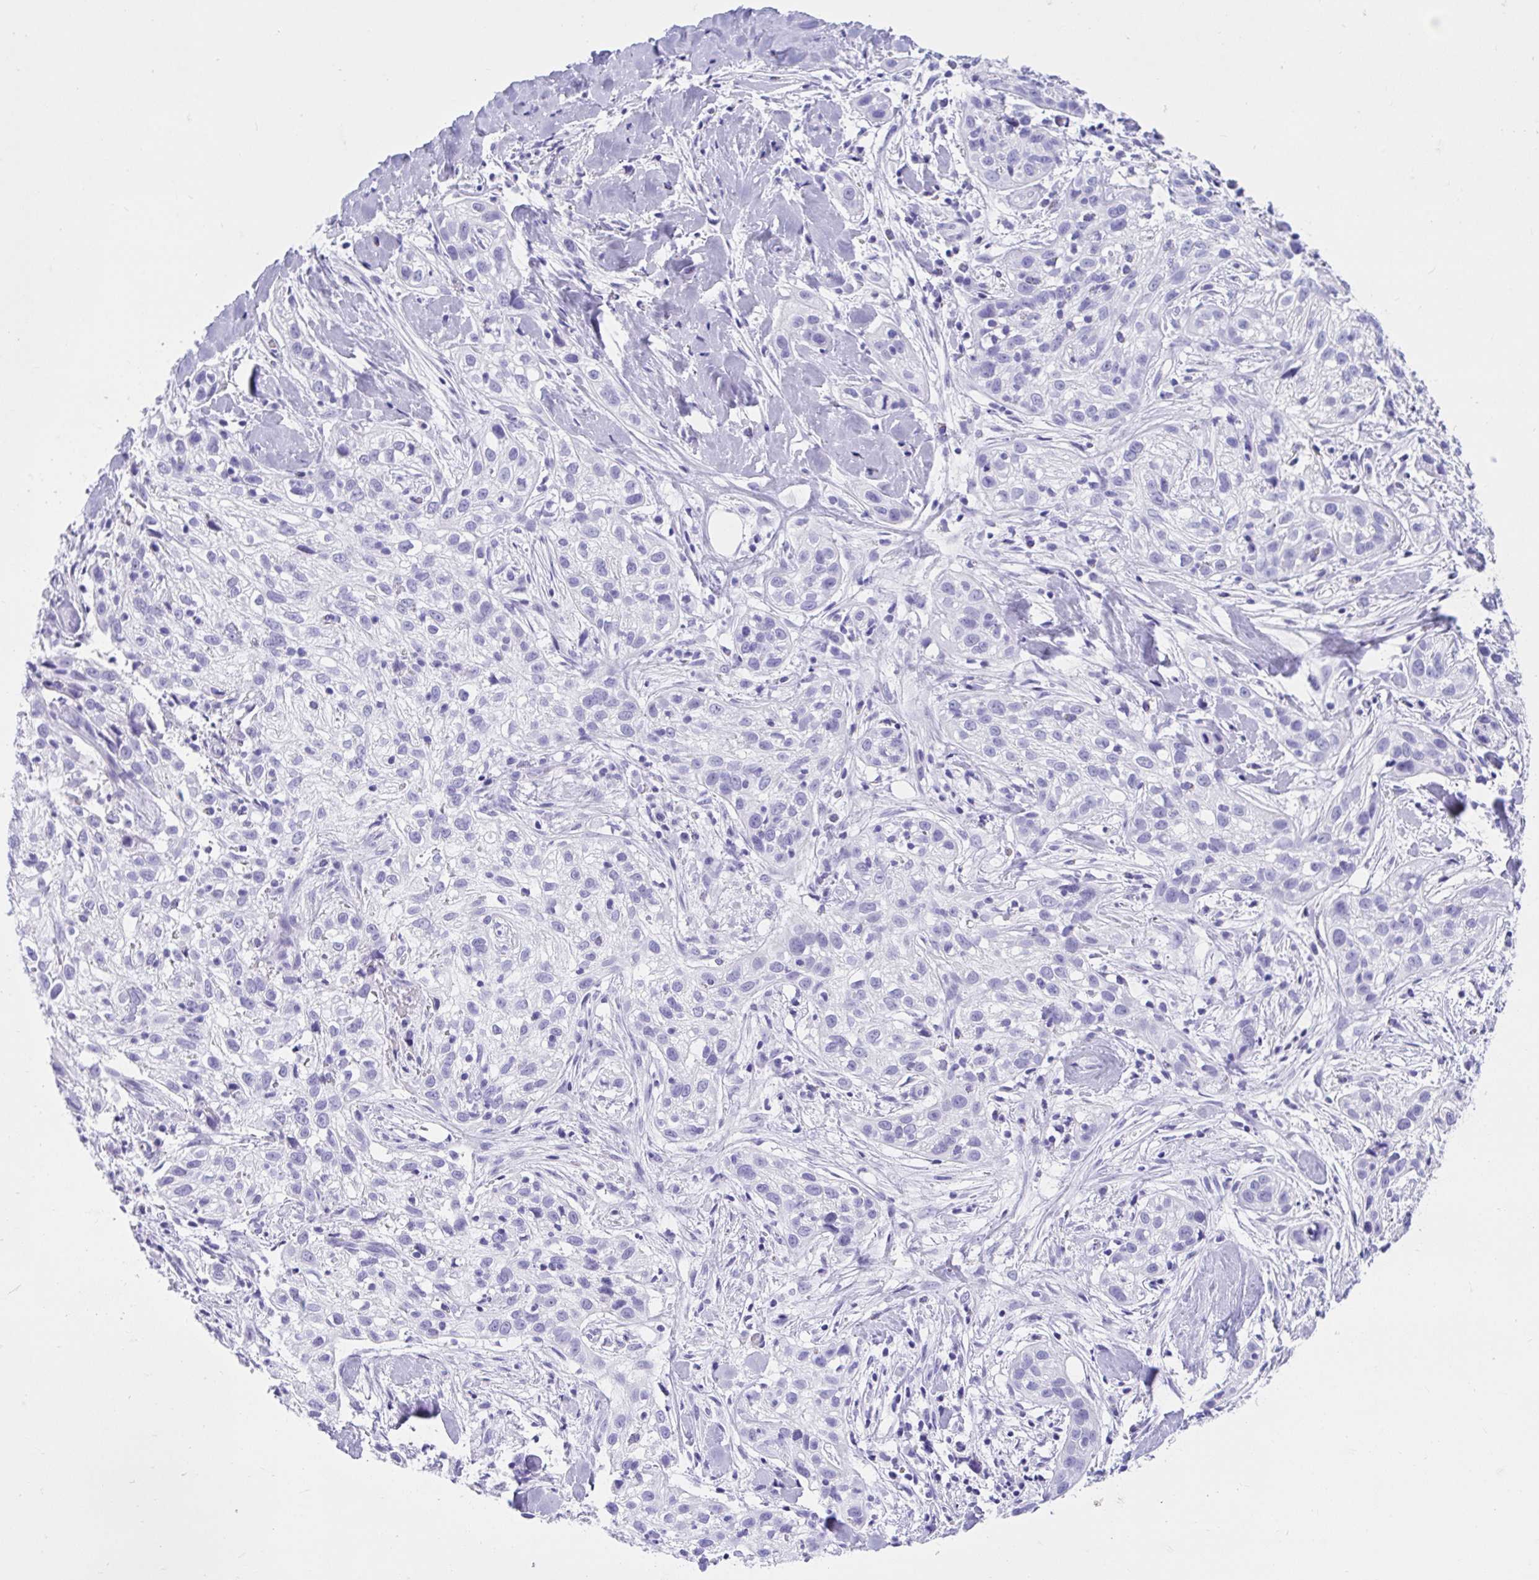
{"staining": {"intensity": "negative", "quantity": "none", "location": "none"}, "tissue": "skin cancer", "cell_type": "Tumor cells", "image_type": "cancer", "snomed": [{"axis": "morphology", "description": "Squamous cell carcinoma, NOS"}, {"axis": "topography", "description": "Skin"}], "caption": "The histopathology image exhibits no significant staining in tumor cells of skin cancer.", "gene": "TMEM35A", "patient": {"sex": "male", "age": 82}}